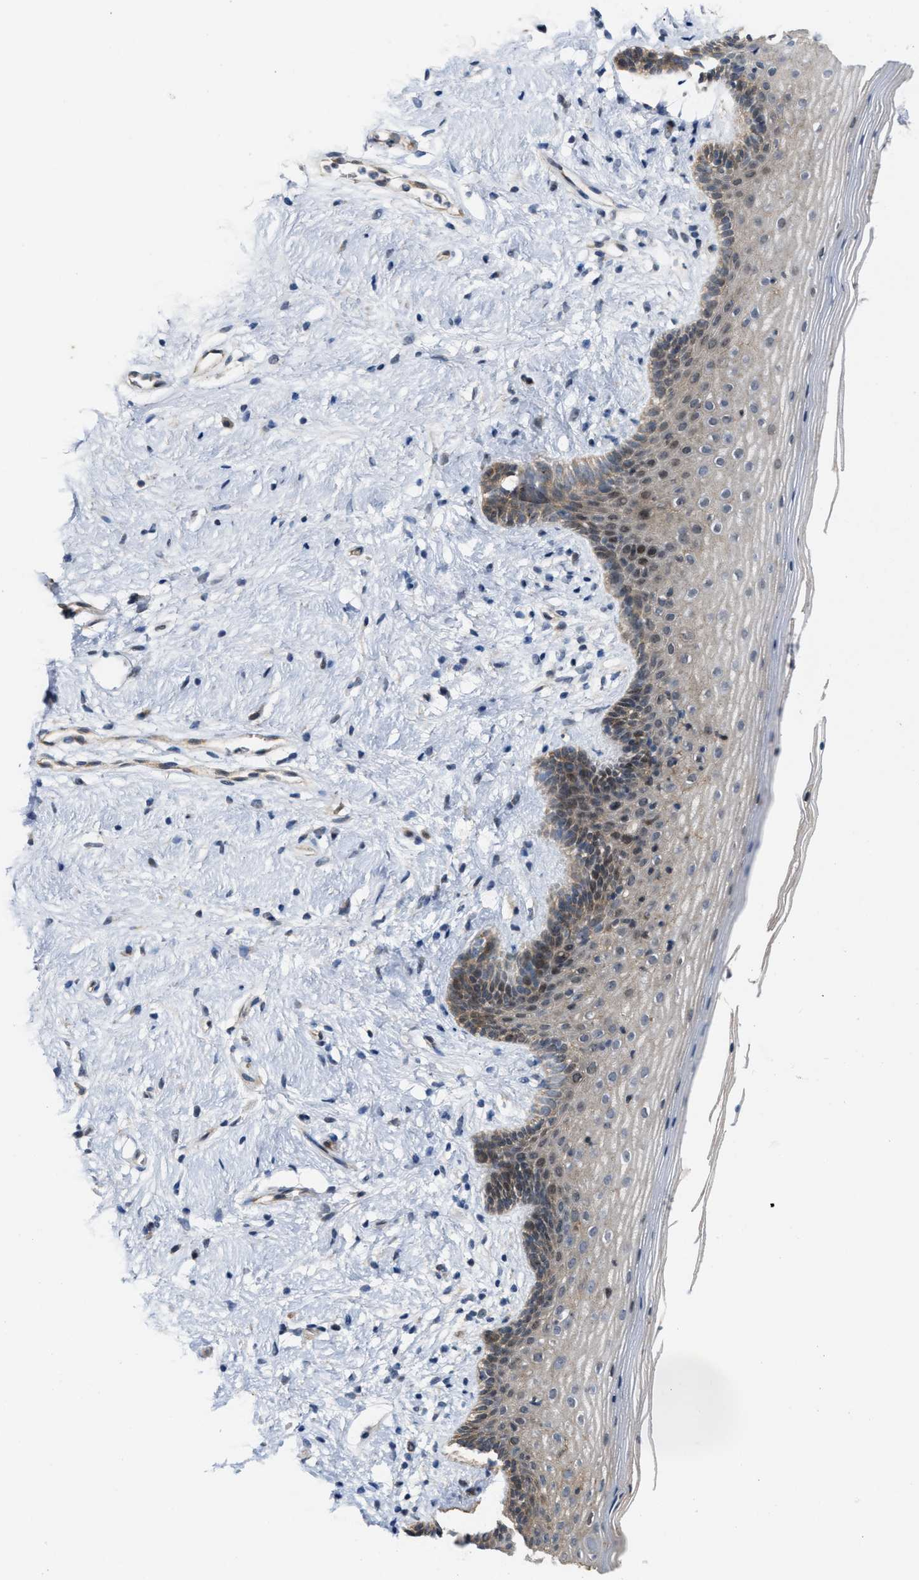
{"staining": {"intensity": "moderate", "quantity": ">75%", "location": "cytoplasmic/membranous,nuclear"}, "tissue": "vagina", "cell_type": "Squamous epithelial cells", "image_type": "normal", "snomed": [{"axis": "morphology", "description": "Normal tissue, NOS"}, {"axis": "topography", "description": "Vagina"}], "caption": "This image reveals immunohistochemistry staining of benign vagina, with medium moderate cytoplasmic/membranous,nuclear staining in approximately >75% of squamous epithelial cells.", "gene": "CSNK1A1", "patient": {"sex": "female", "age": 44}}